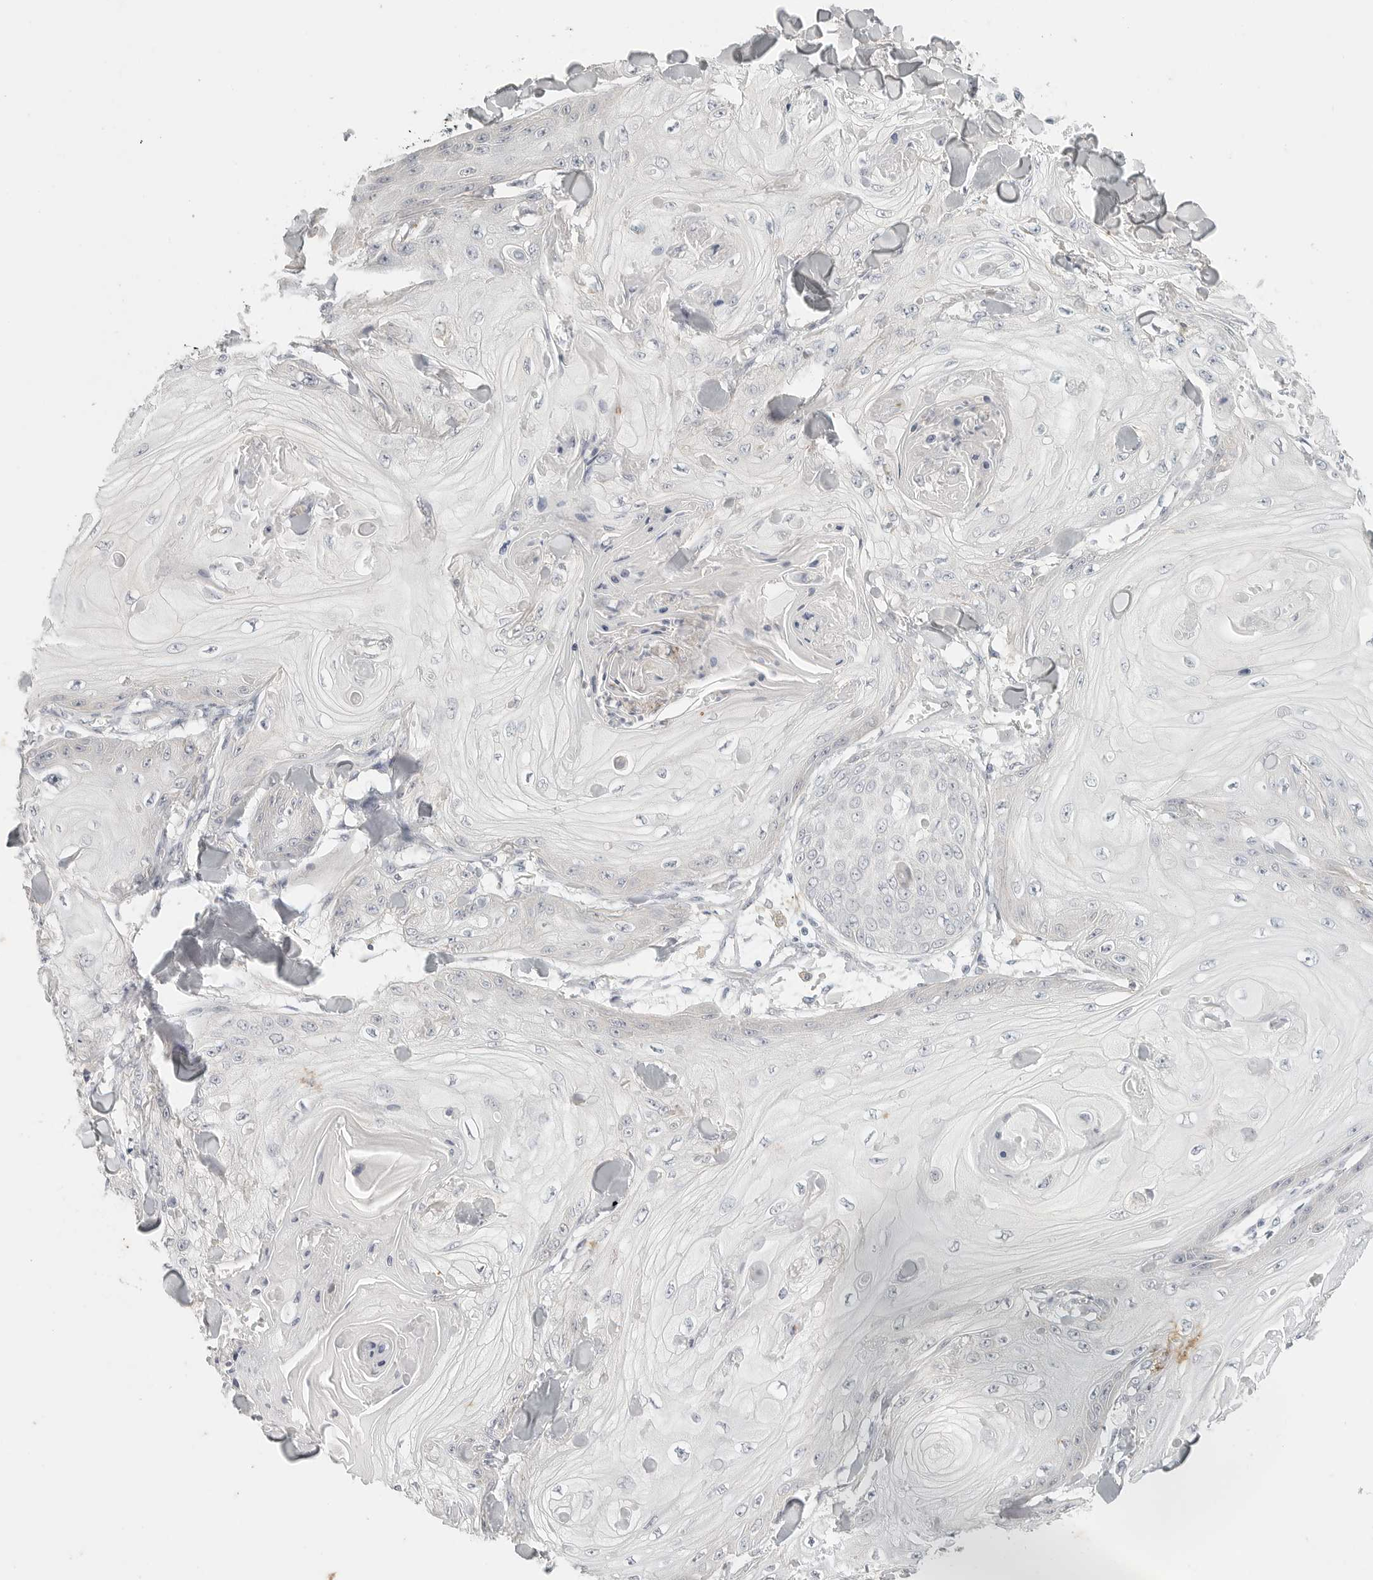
{"staining": {"intensity": "negative", "quantity": "none", "location": "none"}, "tissue": "skin cancer", "cell_type": "Tumor cells", "image_type": "cancer", "snomed": [{"axis": "morphology", "description": "Squamous cell carcinoma, NOS"}, {"axis": "topography", "description": "Skin"}], "caption": "Immunohistochemistry (IHC) image of neoplastic tissue: skin cancer (squamous cell carcinoma) stained with DAB (3,3'-diaminobenzidine) shows no significant protein staining in tumor cells.", "gene": "SLC25A36", "patient": {"sex": "male", "age": 74}}